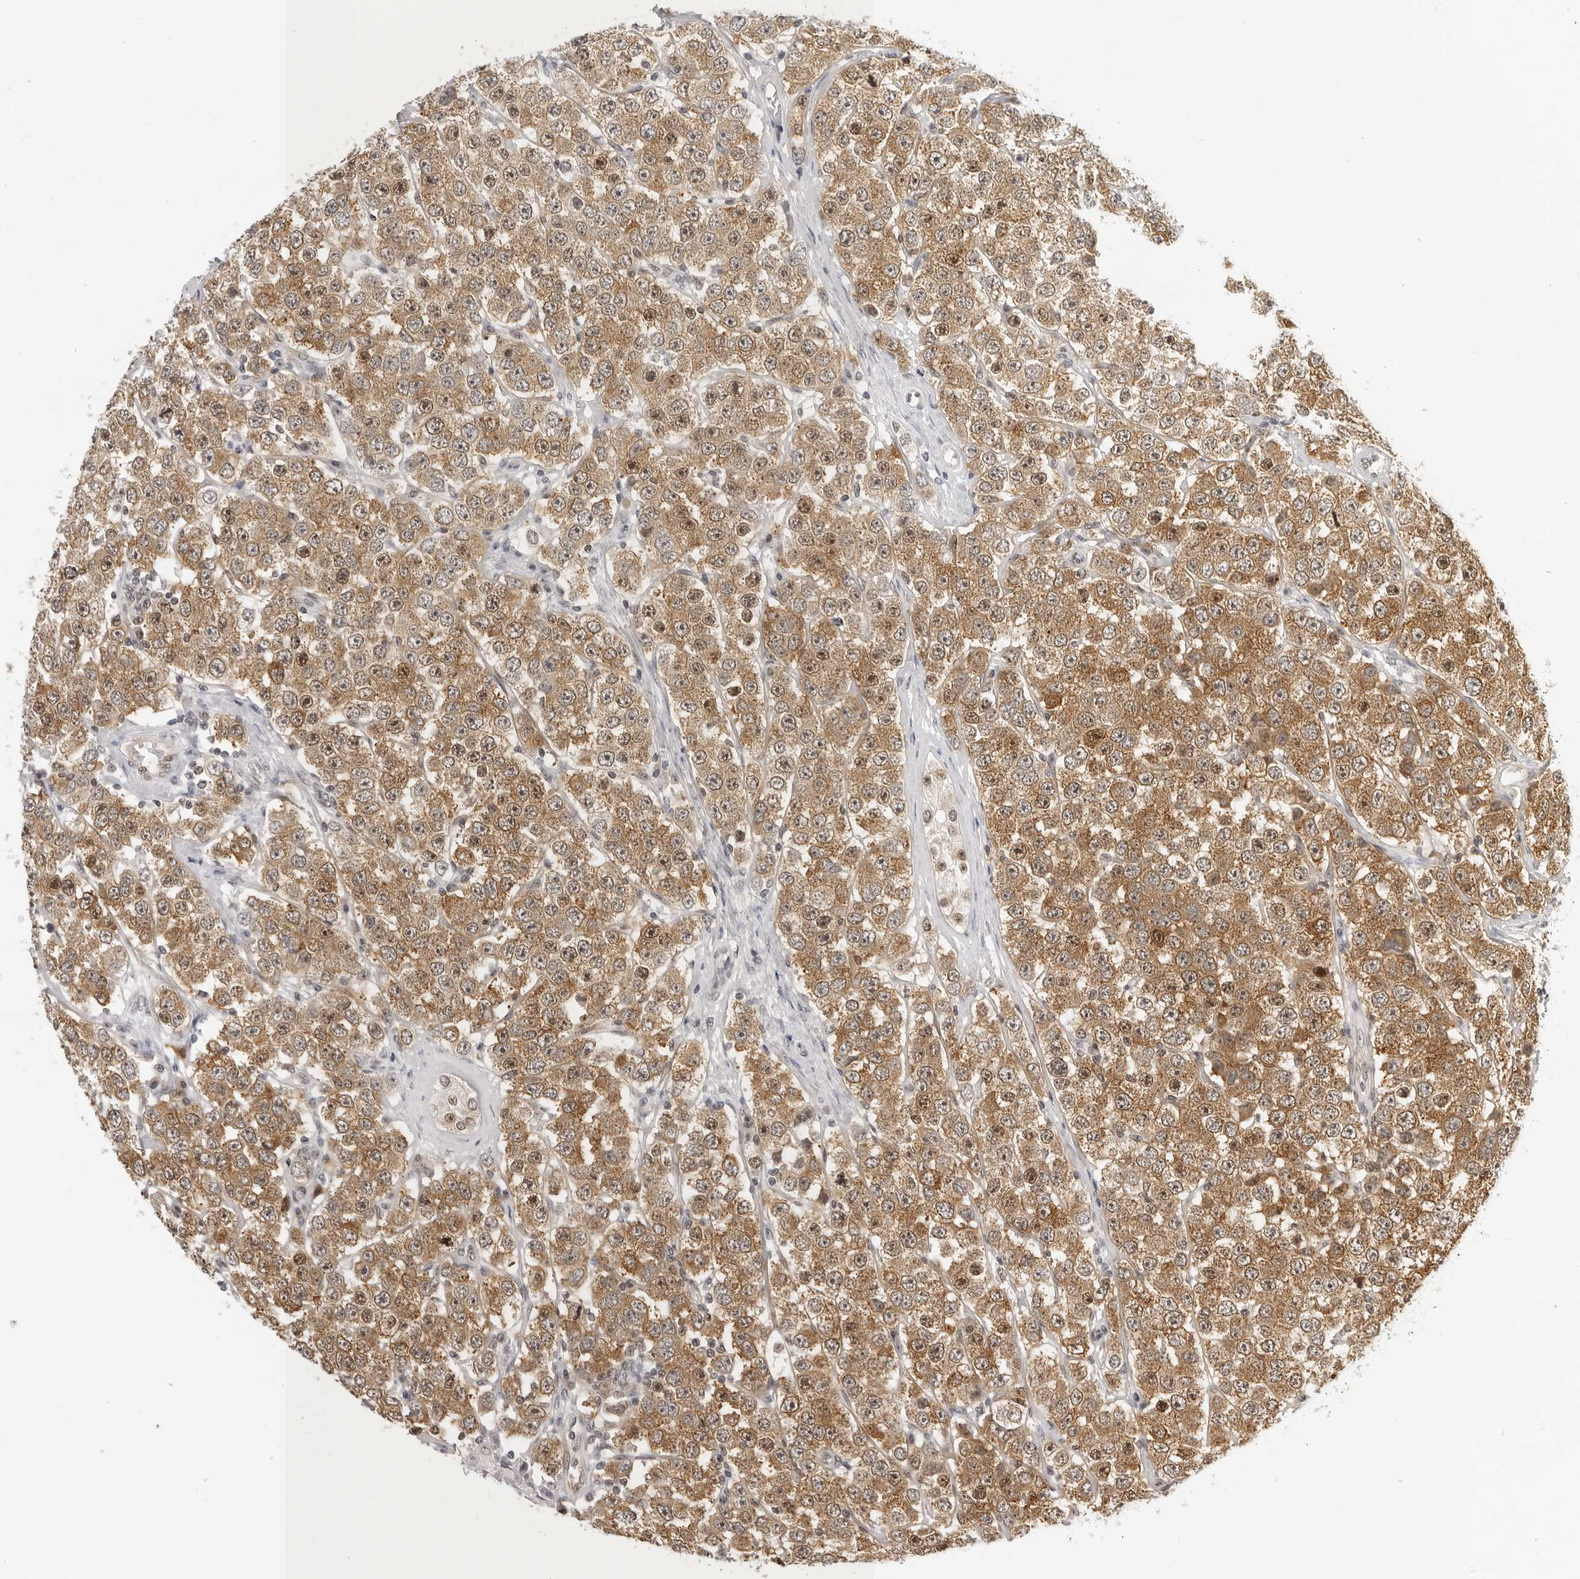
{"staining": {"intensity": "moderate", "quantity": ">75%", "location": "cytoplasmic/membranous"}, "tissue": "testis cancer", "cell_type": "Tumor cells", "image_type": "cancer", "snomed": [{"axis": "morphology", "description": "Seminoma, NOS"}, {"axis": "topography", "description": "Testis"}], "caption": "The photomicrograph reveals staining of testis seminoma, revealing moderate cytoplasmic/membranous protein positivity (brown color) within tumor cells.", "gene": "WDR77", "patient": {"sex": "male", "age": 28}}